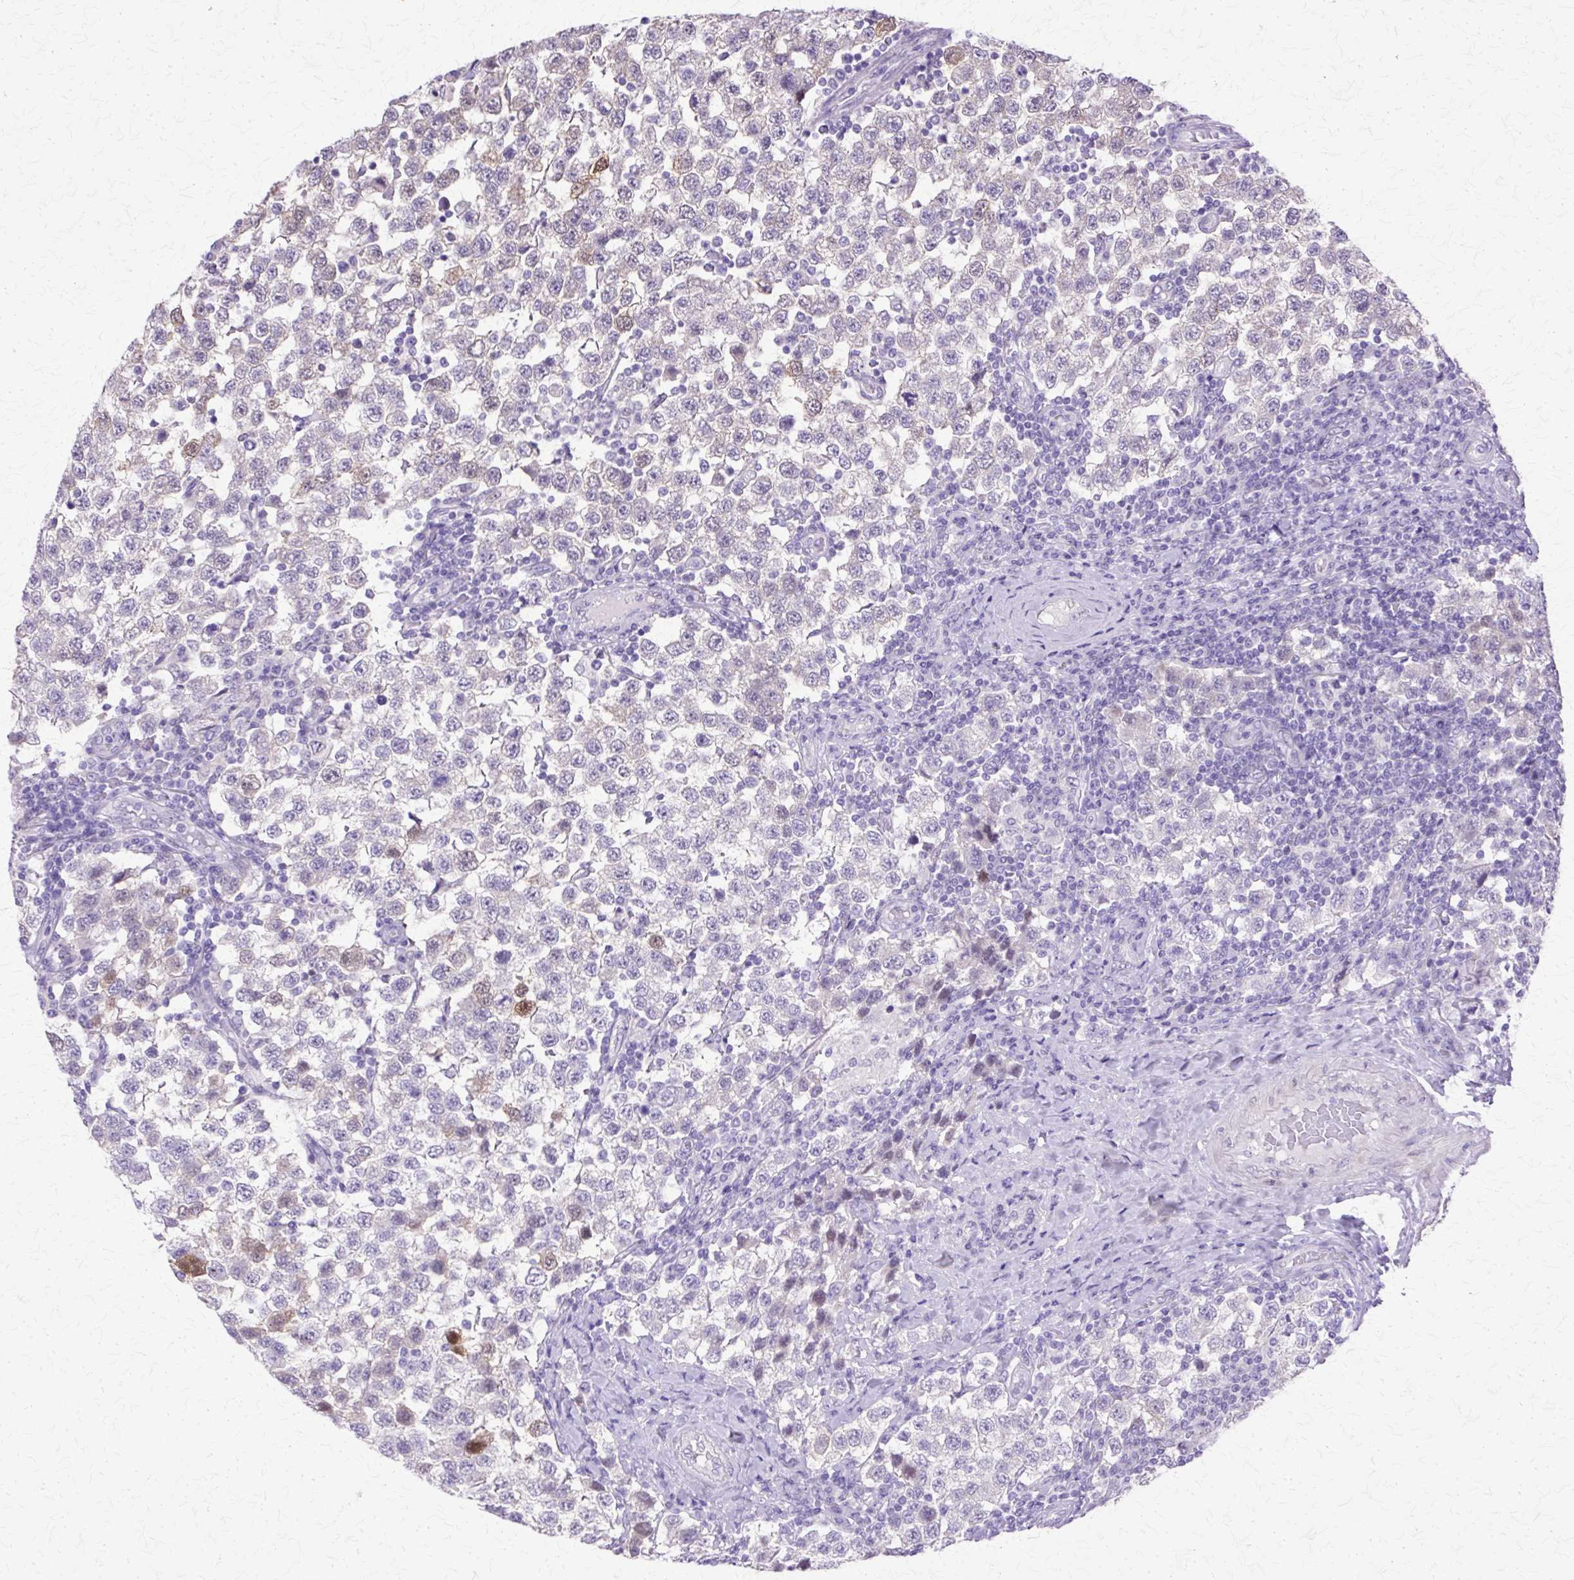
{"staining": {"intensity": "moderate", "quantity": "<25%", "location": "cytoplasmic/membranous,nuclear"}, "tissue": "testis cancer", "cell_type": "Tumor cells", "image_type": "cancer", "snomed": [{"axis": "morphology", "description": "Seminoma, NOS"}, {"axis": "topography", "description": "Testis"}], "caption": "DAB (3,3'-diaminobenzidine) immunohistochemical staining of human testis cancer reveals moderate cytoplasmic/membranous and nuclear protein expression in approximately <25% of tumor cells.", "gene": "HSPA8", "patient": {"sex": "male", "age": 34}}